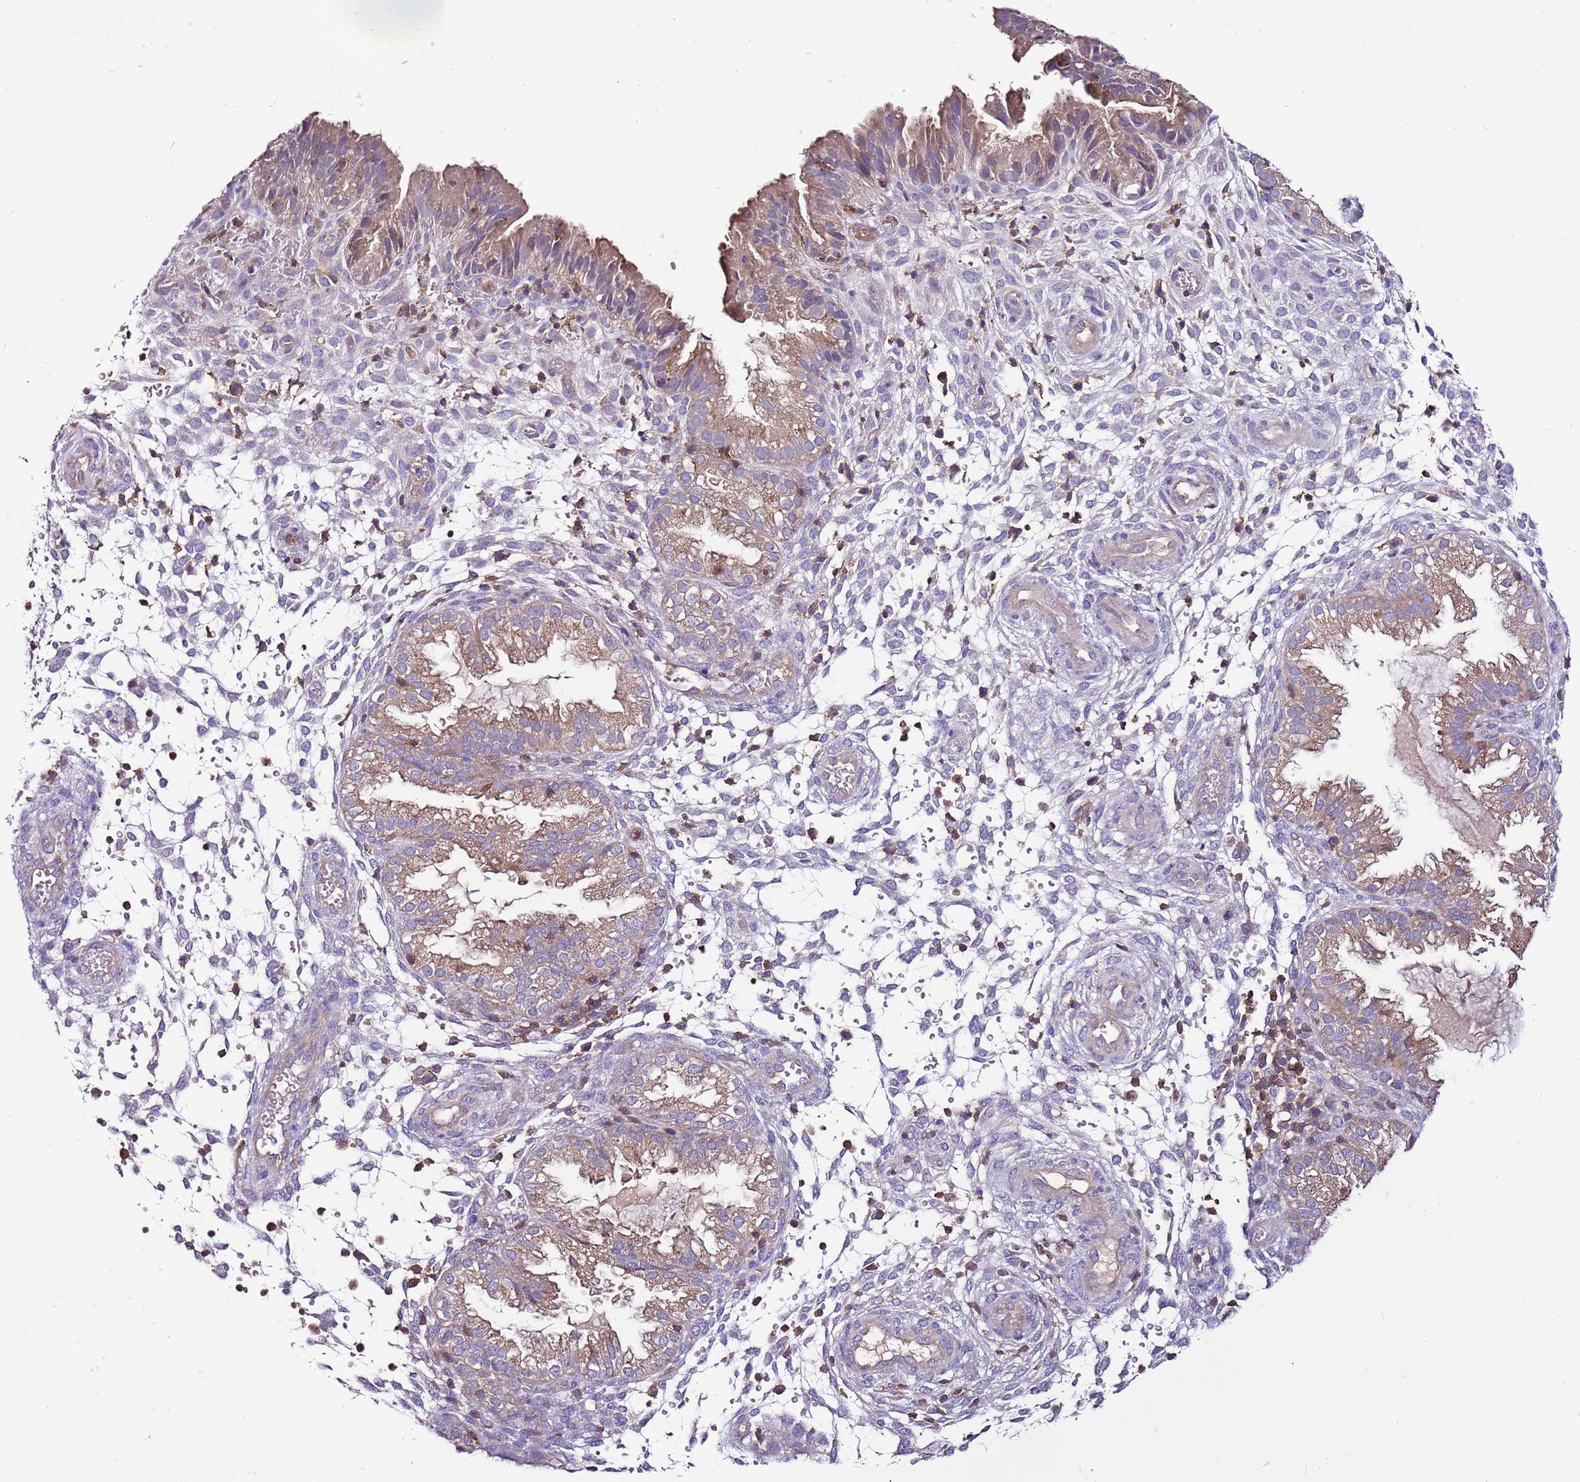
{"staining": {"intensity": "negative", "quantity": "none", "location": "none"}, "tissue": "endometrium", "cell_type": "Cells in endometrial stroma", "image_type": "normal", "snomed": [{"axis": "morphology", "description": "Normal tissue, NOS"}, {"axis": "topography", "description": "Endometrium"}], "caption": "IHC micrograph of normal endometrium: endometrium stained with DAB shows no significant protein staining in cells in endometrial stroma. Nuclei are stained in blue.", "gene": "IGIP", "patient": {"sex": "female", "age": 33}}